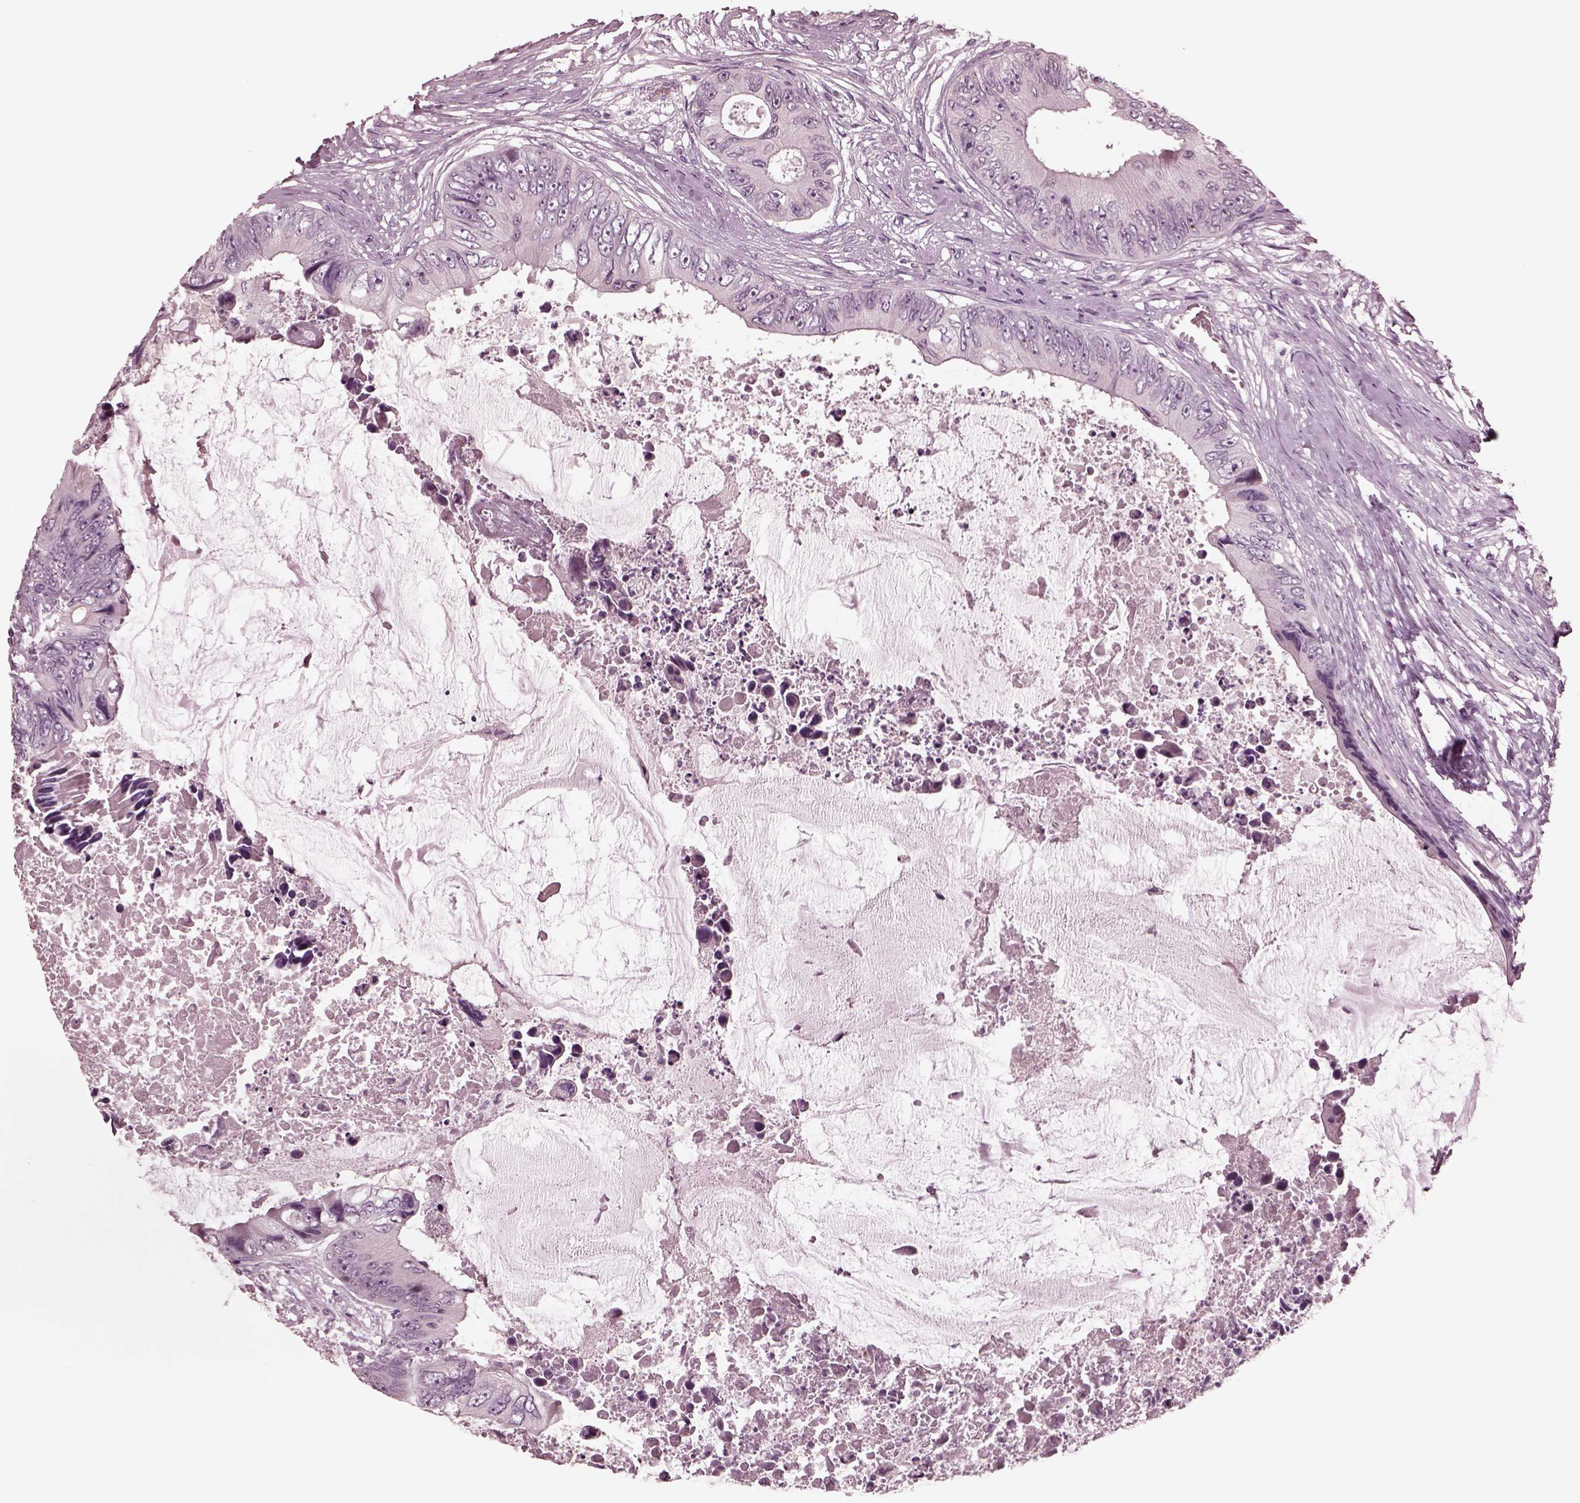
{"staining": {"intensity": "negative", "quantity": "none", "location": "none"}, "tissue": "colorectal cancer", "cell_type": "Tumor cells", "image_type": "cancer", "snomed": [{"axis": "morphology", "description": "Adenocarcinoma, NOS"}, {"axis": "topography", "description": "Rectum"}], "caption": "A high-resolution photomicrograph shows immunohistochemistry (IHC) staining of colorectal cancer (adenocarcinoma), which reveals no significant positivity in tumor cells.", "gene": "YY2", "patient": {"sex": "male", "age": 63}}